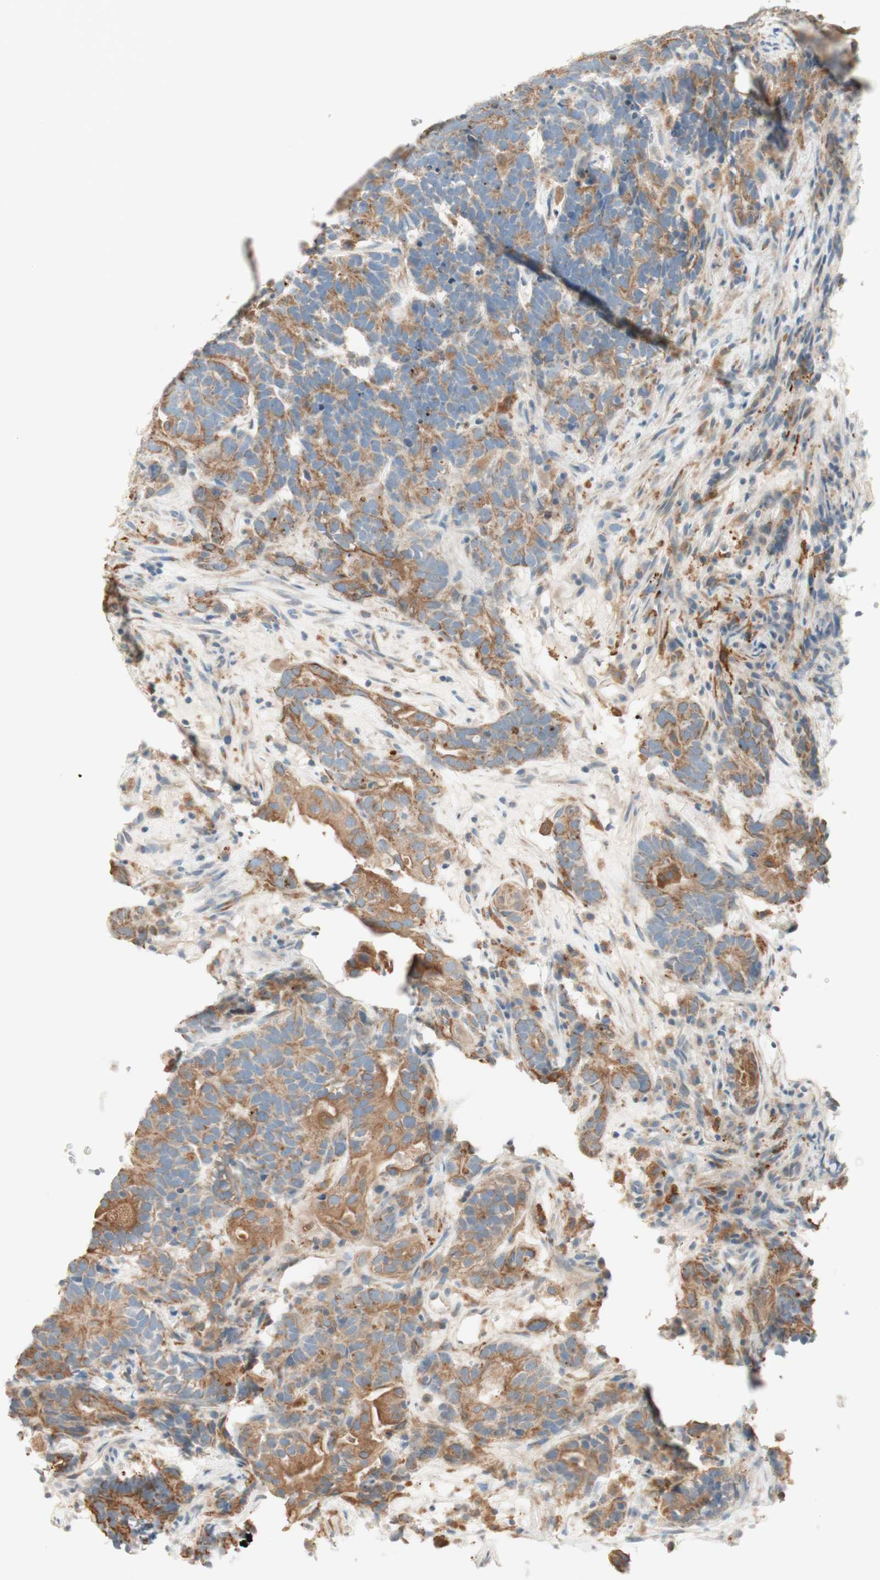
{"staining": {"intensity": "moderate", "quantity": ">75%", "location": "cytoplasmic/membranous"}, "tissue": "testis cancer", "cell_type": "Tumor cells", "image_type": "cancer", "snomed": [{"axis": "morphology", "description": "Carcinoma, Embryonal, NOS"}, {"axis": "topography", "description": "Testis"}], "caption": "Protein expression analysis of testis cancer demonstrates moderate cytoplasmic/membranous expression in about >75% of tumor cells.", "gene": "CLCN2", "patient": {"sex": "male", "age": 26}}